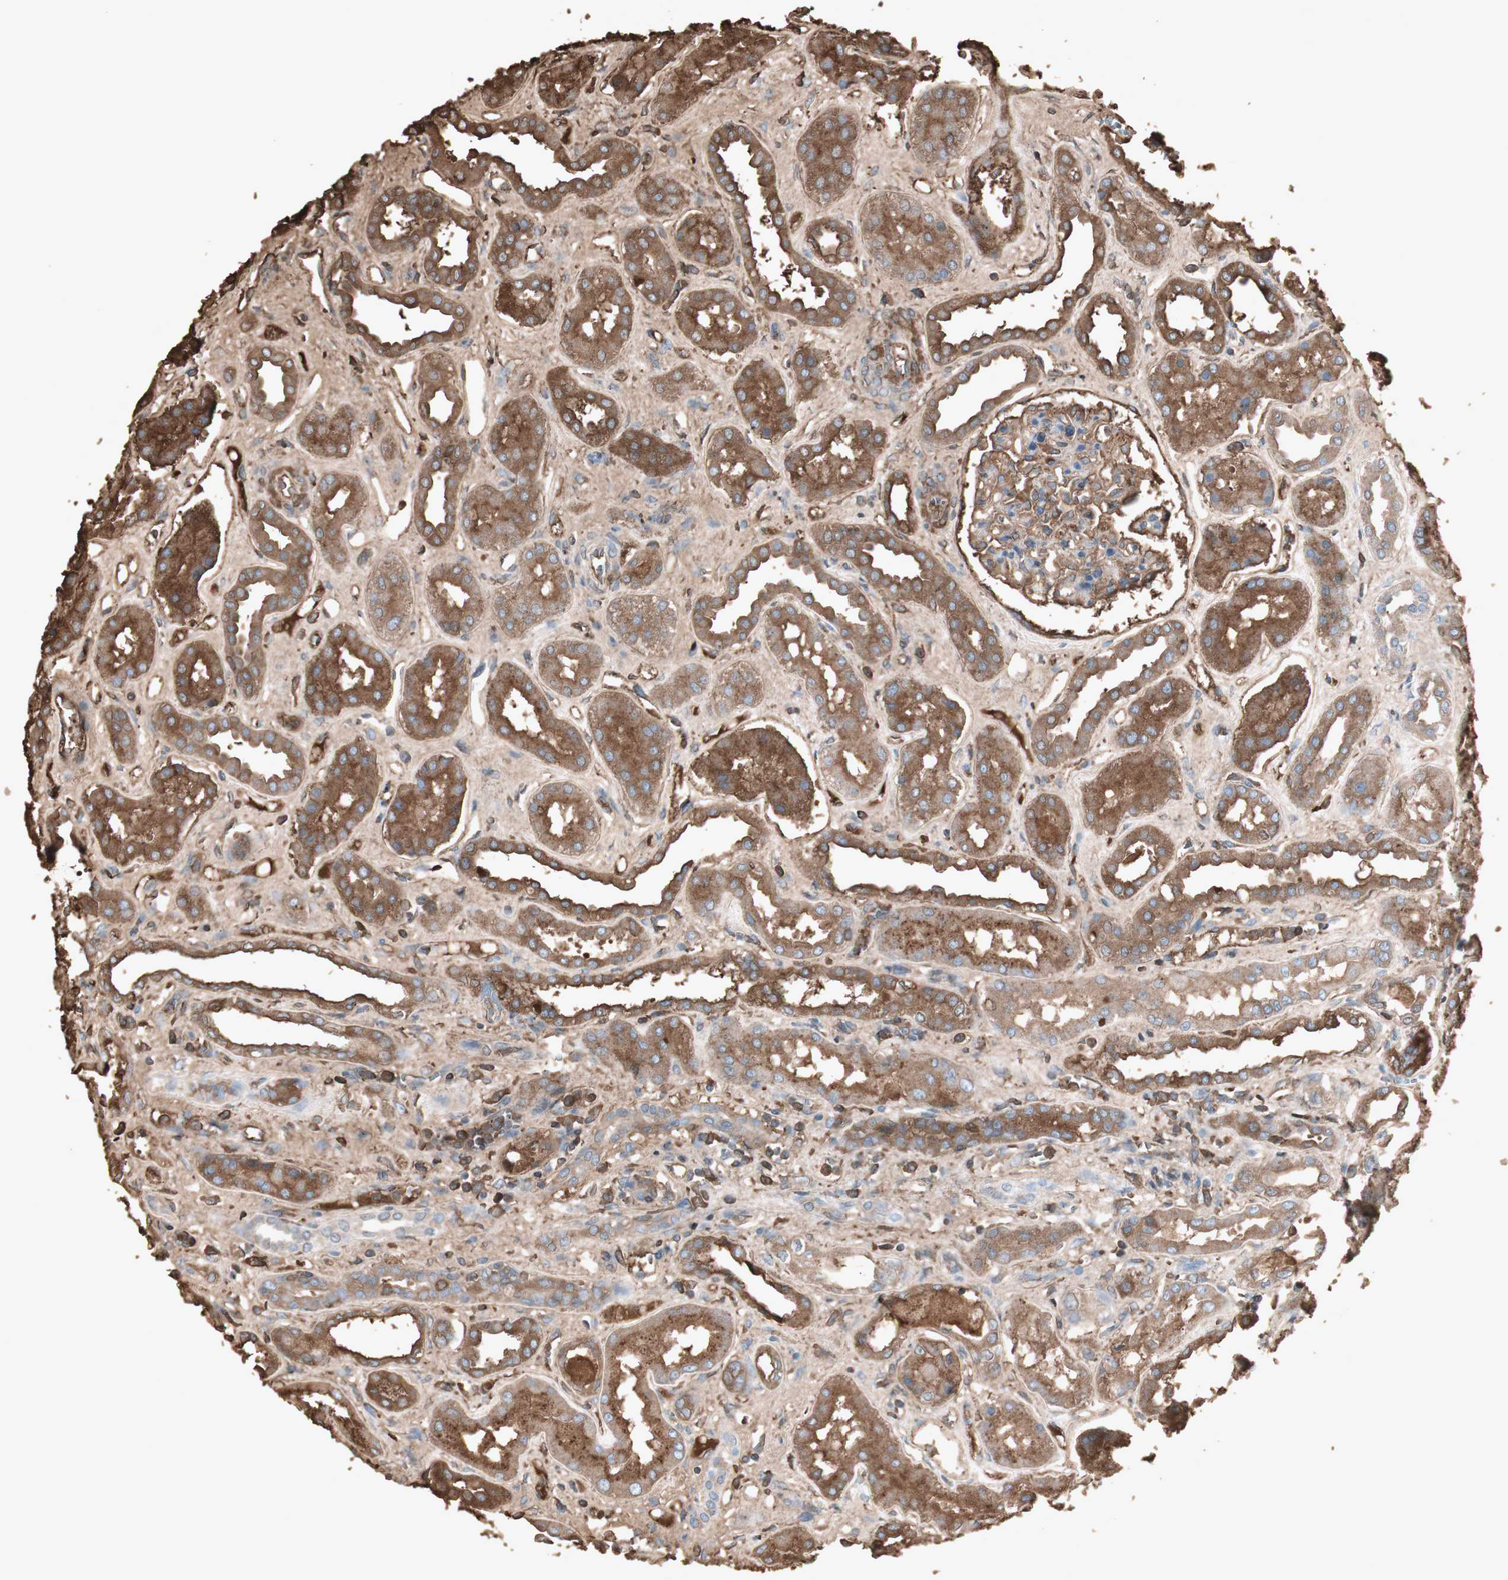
{"staining": {"intensity": "moderate", "quantity": ">75%", "location": "cytoplasmic/membranous"}, "tissue": "kidney", "cell_type": "Cells in glomeruli", "image_type": "normal", "snomed": [{"axis": "morphology", "description": "Normal tissue, NOS"}, {"axis": "topography", "description": "Kidney"}], "caption": "Moderate cytoplasmic/membranous protein staining is seen in about >75% of cells in glomeruli in kidney. Immunohistochemistry stains the protein of interest in brown and the nuclei are stained blue.", "gene": "MMP14", "patient": {"sex": "male", "age": 59}}